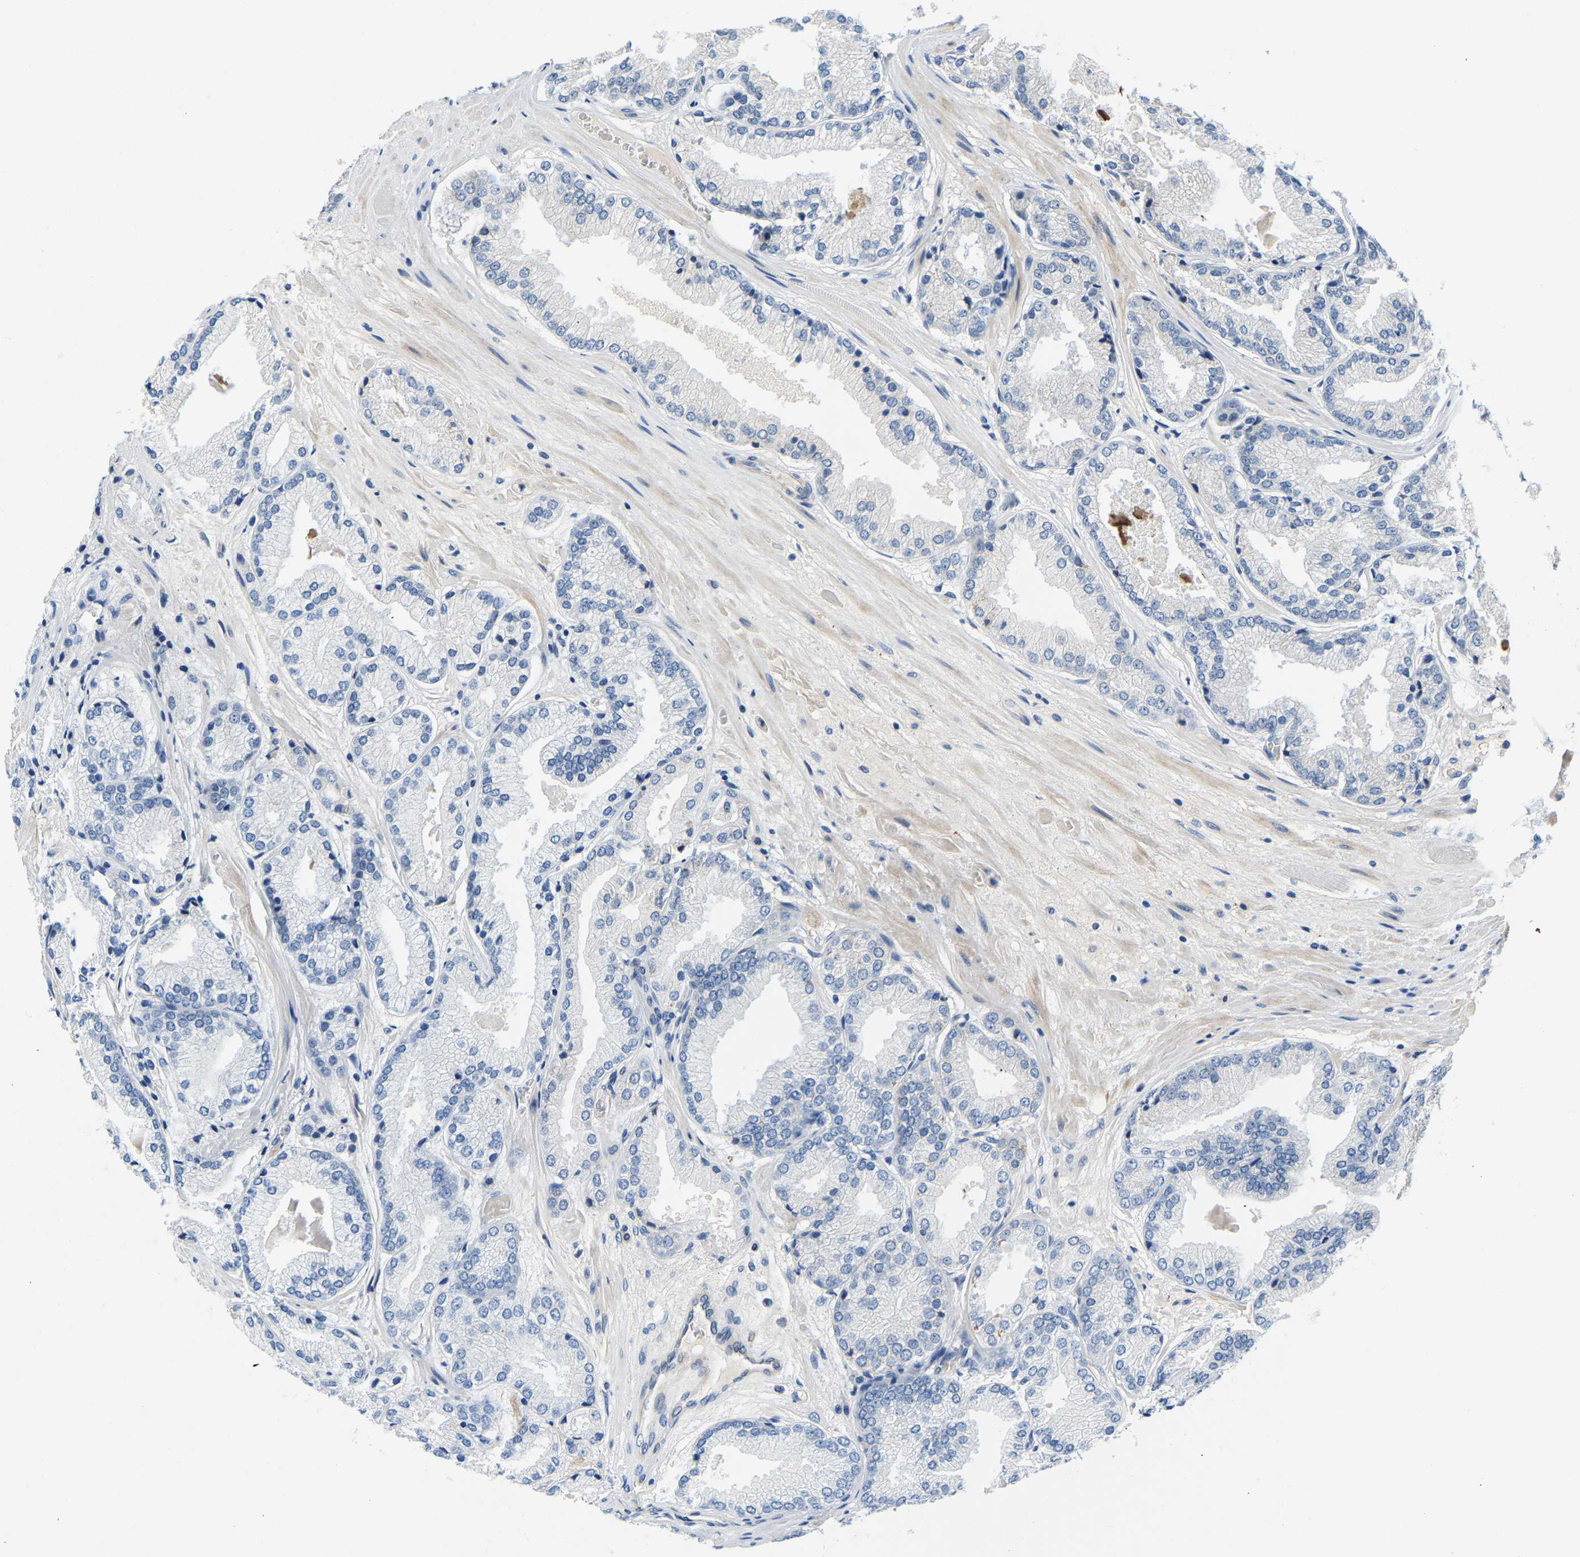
{"staining": {"intensity": "negative", "quantity": "none", "location": "none"}, "tissue": "prostate cancer", "cell_type": "Tumor cells", "image_type": "cancer", "snomed": [{"axis": "morphology", "description": "Adenocarcinoma, High grade"}, {"axis": "topography", "description": "Prostate"}], "caption": "Immunohistochemistry (IHC) histopathology image of neoplastic tissue: prostate high-grade adenocarcinoma stained with DAB (3,3'-diaminobenzidine) demonstrates no significant protein staining in tumor cells.", "gene": "LIAS", "patient": {"sex": "male", "age": 59}}